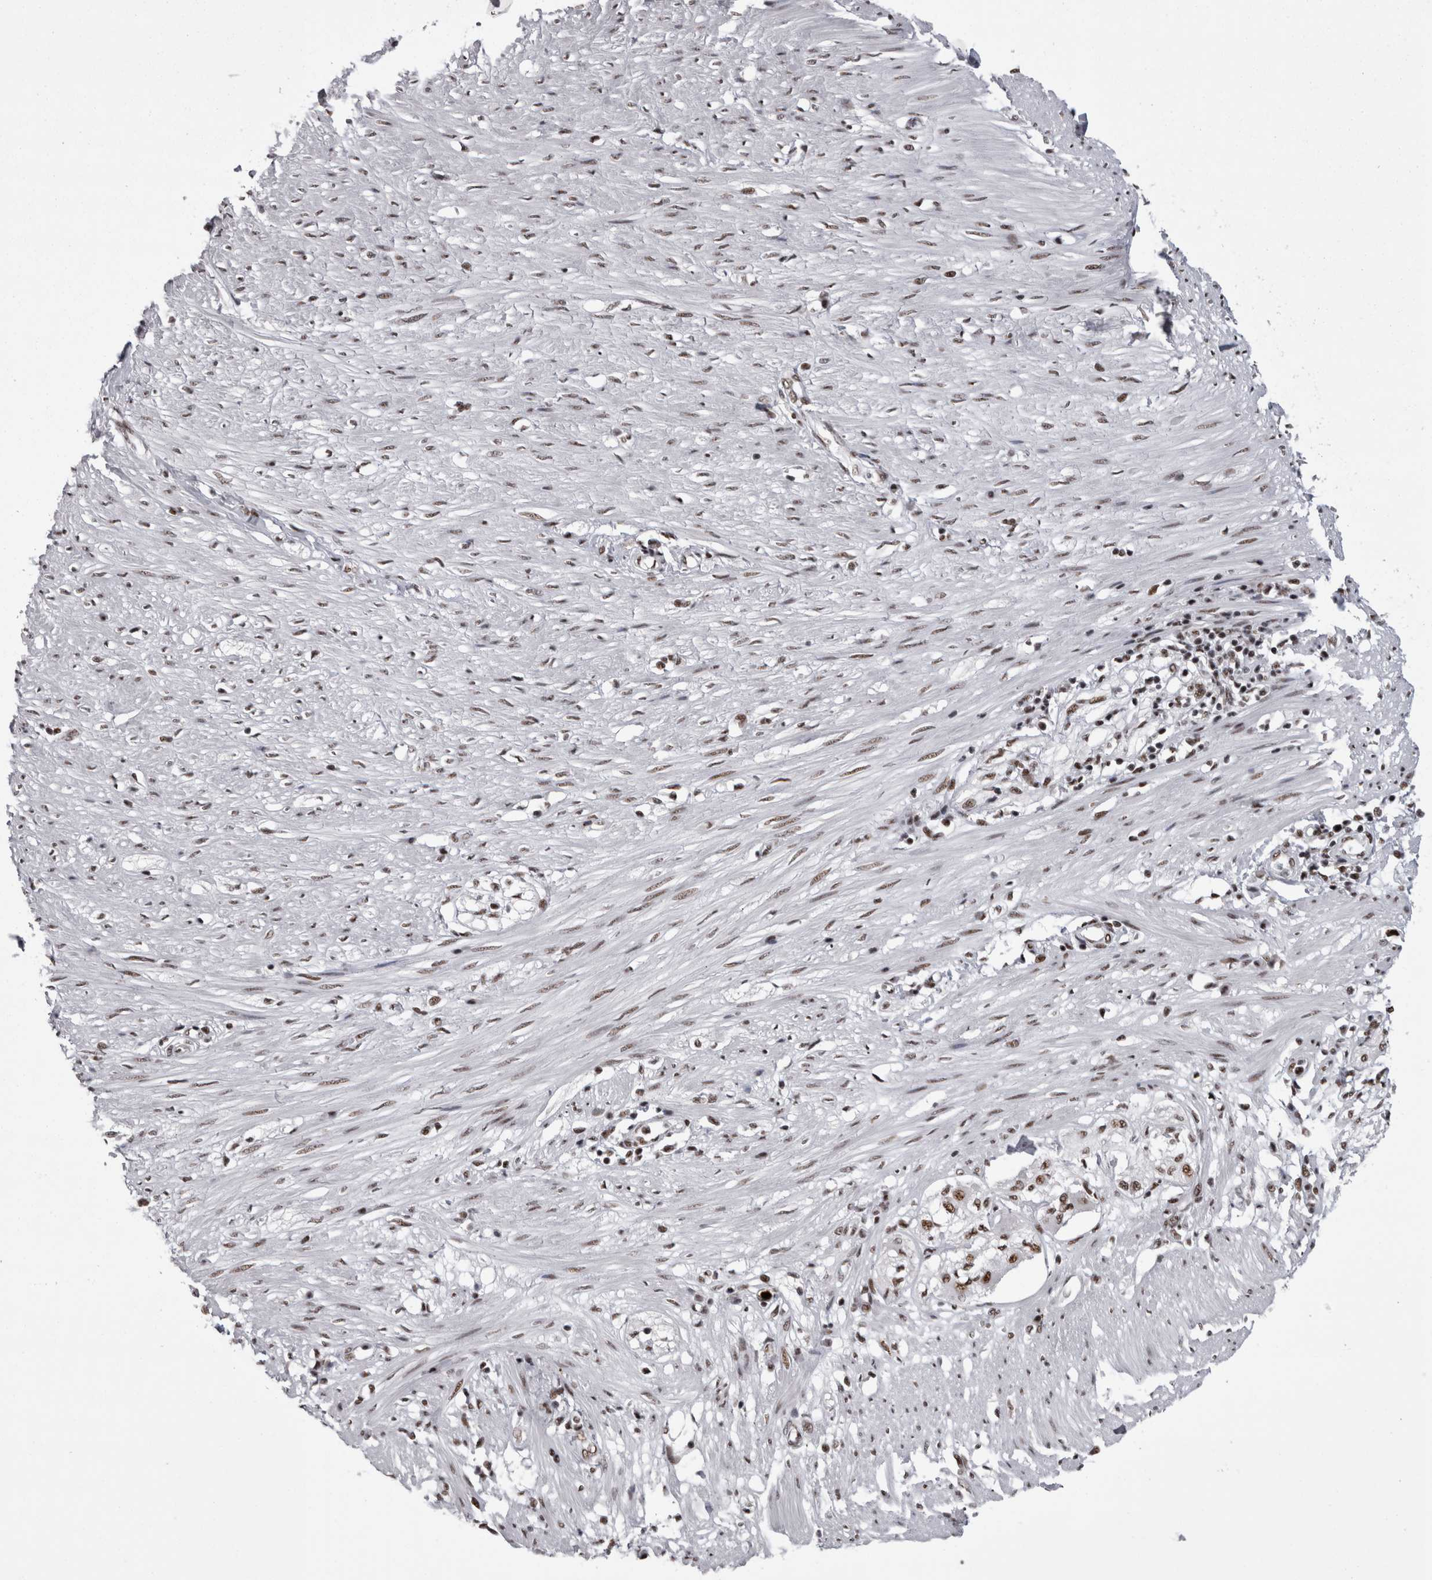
{"staining": {"intensity": "moderate", "quantity": ">75%", "location": "cytoplasmic/membranous"}, "tissue": "soft tissue", "cell_type": "Fibroblasts", "image_type": "normal", "snomed": [{"axis": "morphology", "description": "Normal tissue, NOS"}, {"axis": "morphology", "description": "Adenocarcinoma, NOS"}, {"axis": "topography", "description": "Colon"}, {"axis": "topography", "description": "Peripheral nerve tissue"}], "caption": "Immunohistochemistry (IHC) image of unremarkable soft tissue stained for a protein (brown), which displays medium levels of moderate cytoplasmic/membranous positivity in about >75% of fibroblasts.", "gene": "SNRNP40", "patient": {"sex": "male", "age": 14}}